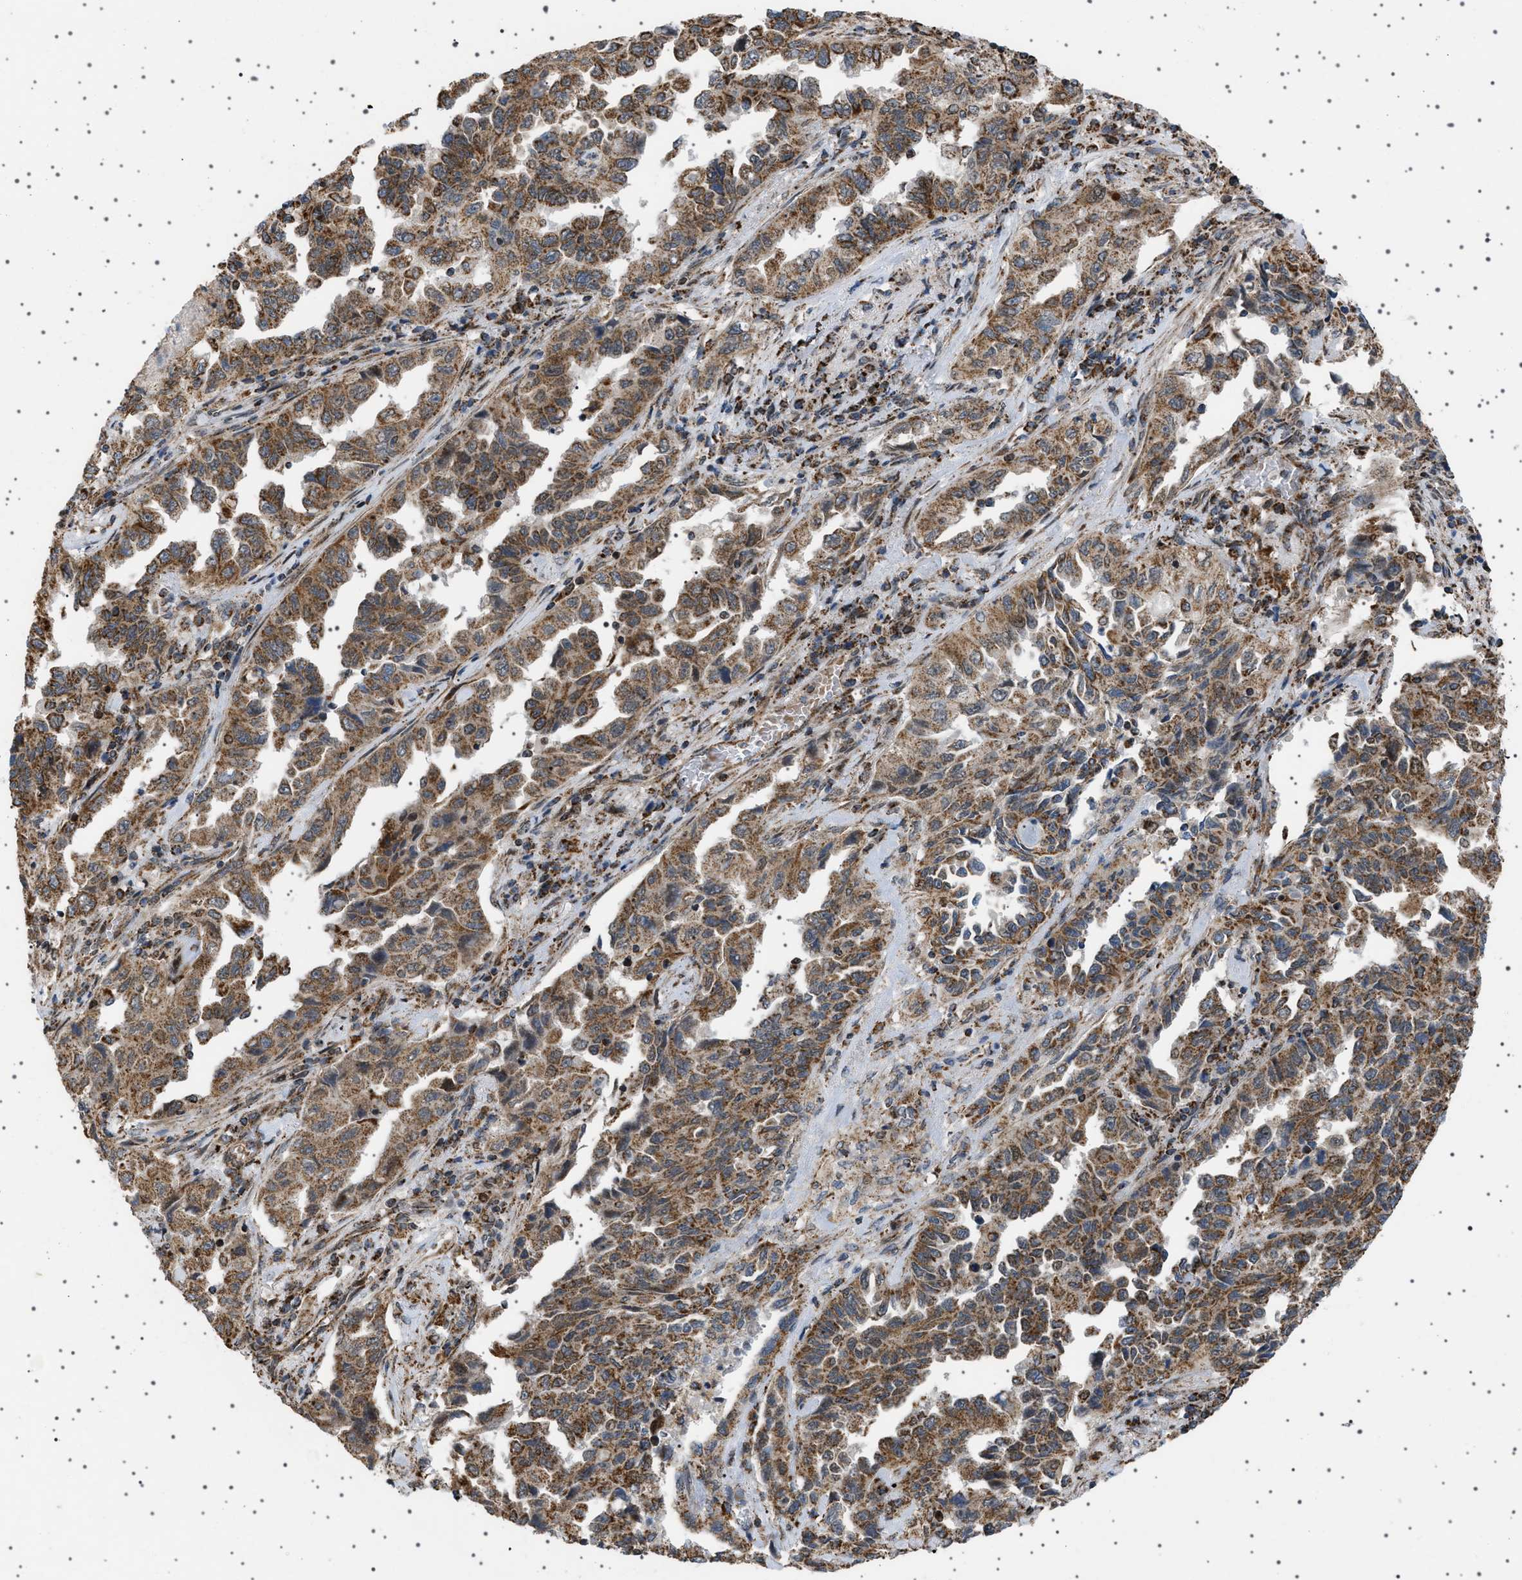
{"staining": {"intensity": "moderate", "quantity": ">75%", "location": "cytoplasmic/membranous"}, "tissue": "lung cancer", "cell_type": "Tumor cells", "image_type": "cancer", "snomed": [{"axis": "morphology", "description": "Adenocarcinoma, NOS"}, {"axis": "topography", "description": "Lung"}], "caption": "Human lung cancer (adenocarcinoma) stained with a protein marker reveals moderate staining in tumor cells.", "gene": "MELK", "patient": {"sex": "female", "age": 51}}